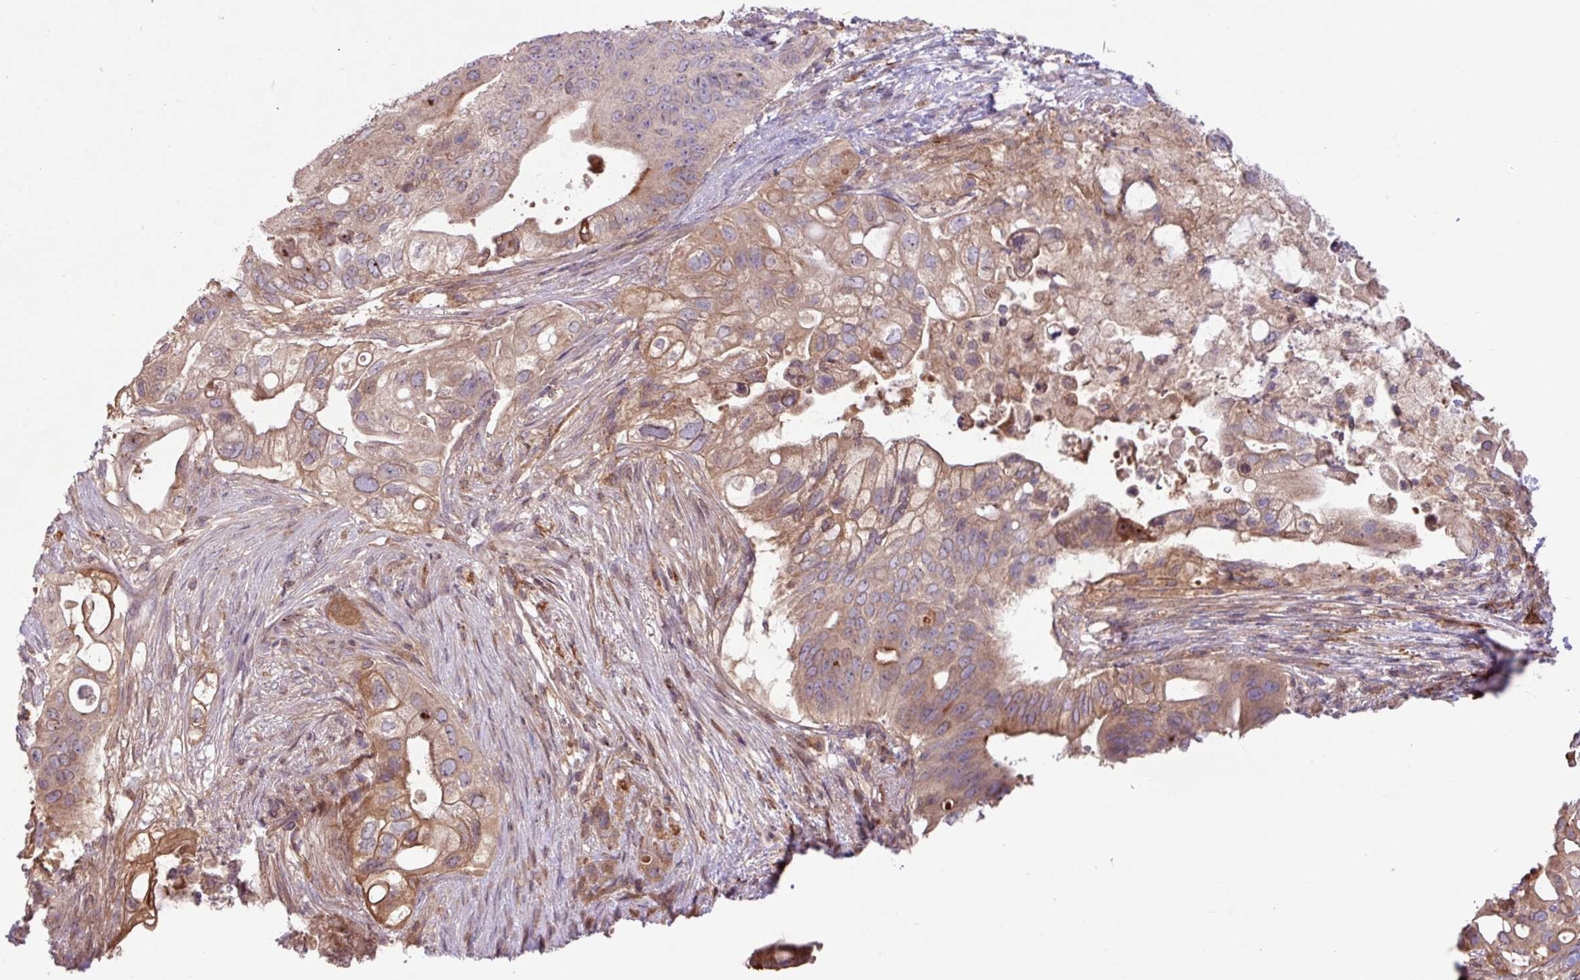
{"staining": {"intensity": "moderate", "quantity": "25%-75%", "location": "cytoplasmic/membranous"}, "tissue": "pancreatic cancer", "cell_type": "Tumor cells", "image_type": "cancer", "snomed": [{"axis": "morphology", "description": "Adenocarcinoma, NOS"}, {"axis": "topography", "description": "Pancreas"}], "caption": "A photomicrograph of pancreatic cancer (adenocarcinoma) stained for a protein displays moderate cytoplasmic/membranous brown staining in tumor cells.", "gene": "ARHGEF25", "patient": {"sex": "female", "age": 72}}